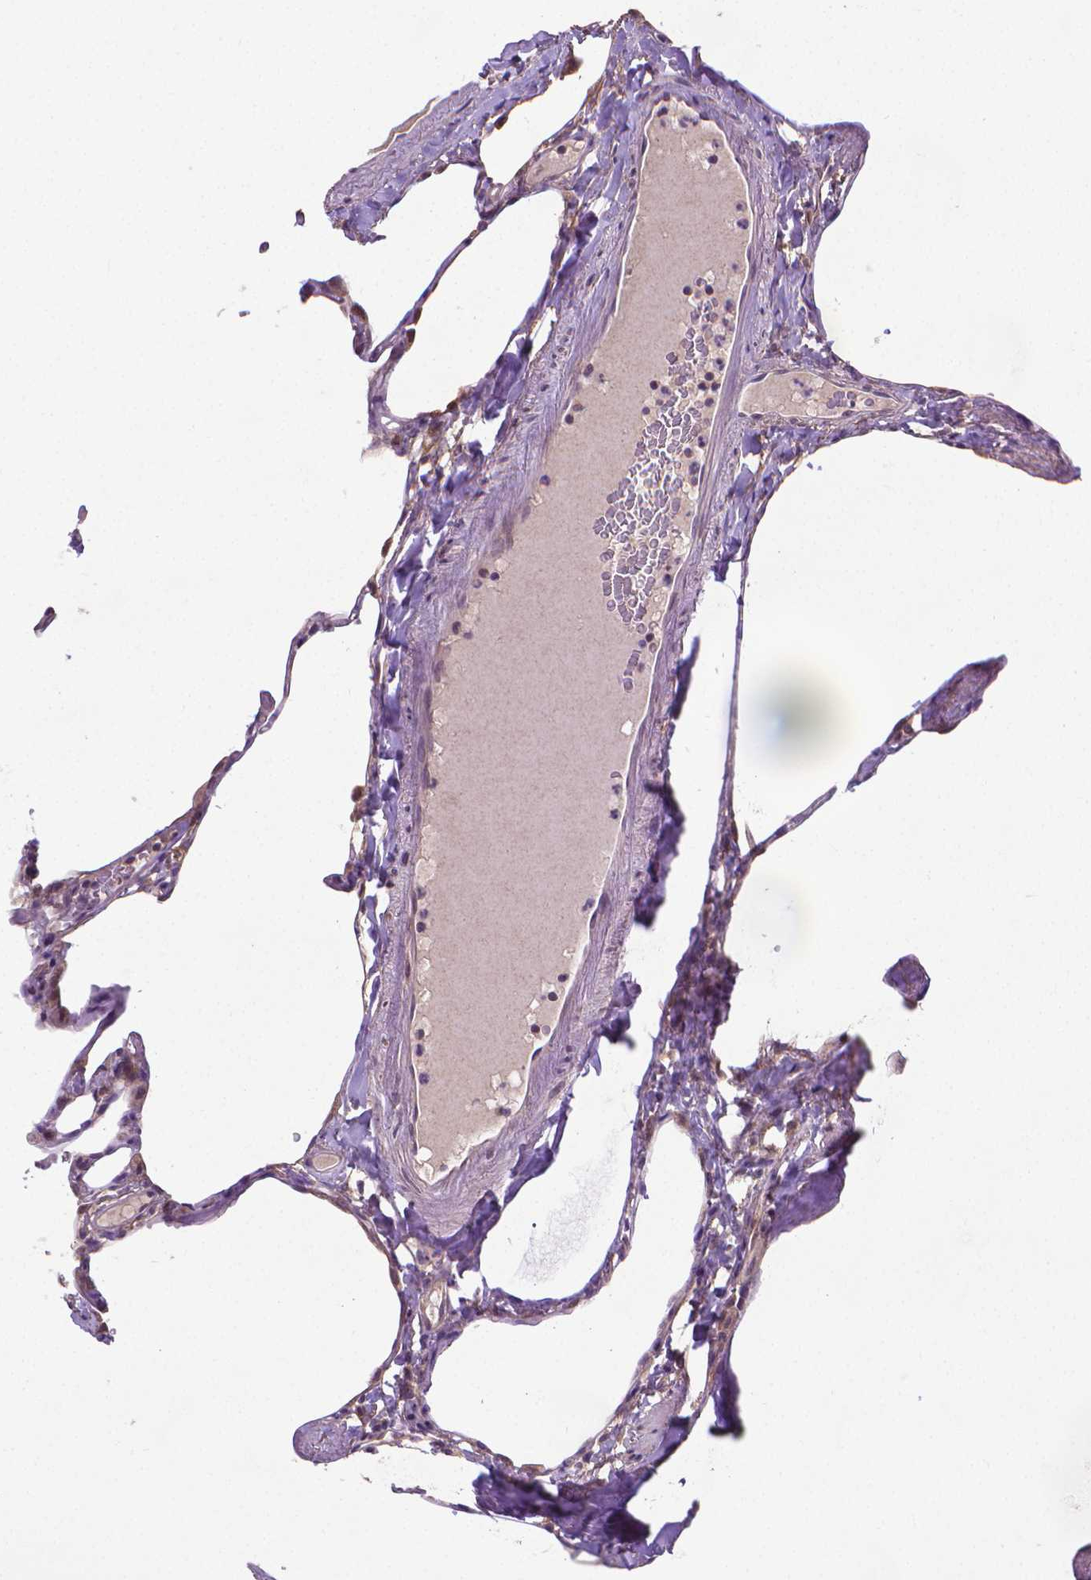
{"staining": {"intensity": "negative", "quantity": "none", "location": "none"}, "tissue": "lung", "cell_type": "Alveolar cells", "image_type": "normal", "snomed": [{"axis": "morphology", "description": "Normal tissue, NOS"}, {"axis": "topography", "description": "Lung"}], "caption": "Image shows no protein positivity in alveolar cells of unremarkable lung. The staining was performed using DAB (3,3'-diaminobenzidine) to visualize the protein expression in brown, while the nuclei were stained in blue with hematoxylin (Magnification: 20x).", "gene": "GPR63", "patient": {"sex": "male", "age": 65}}